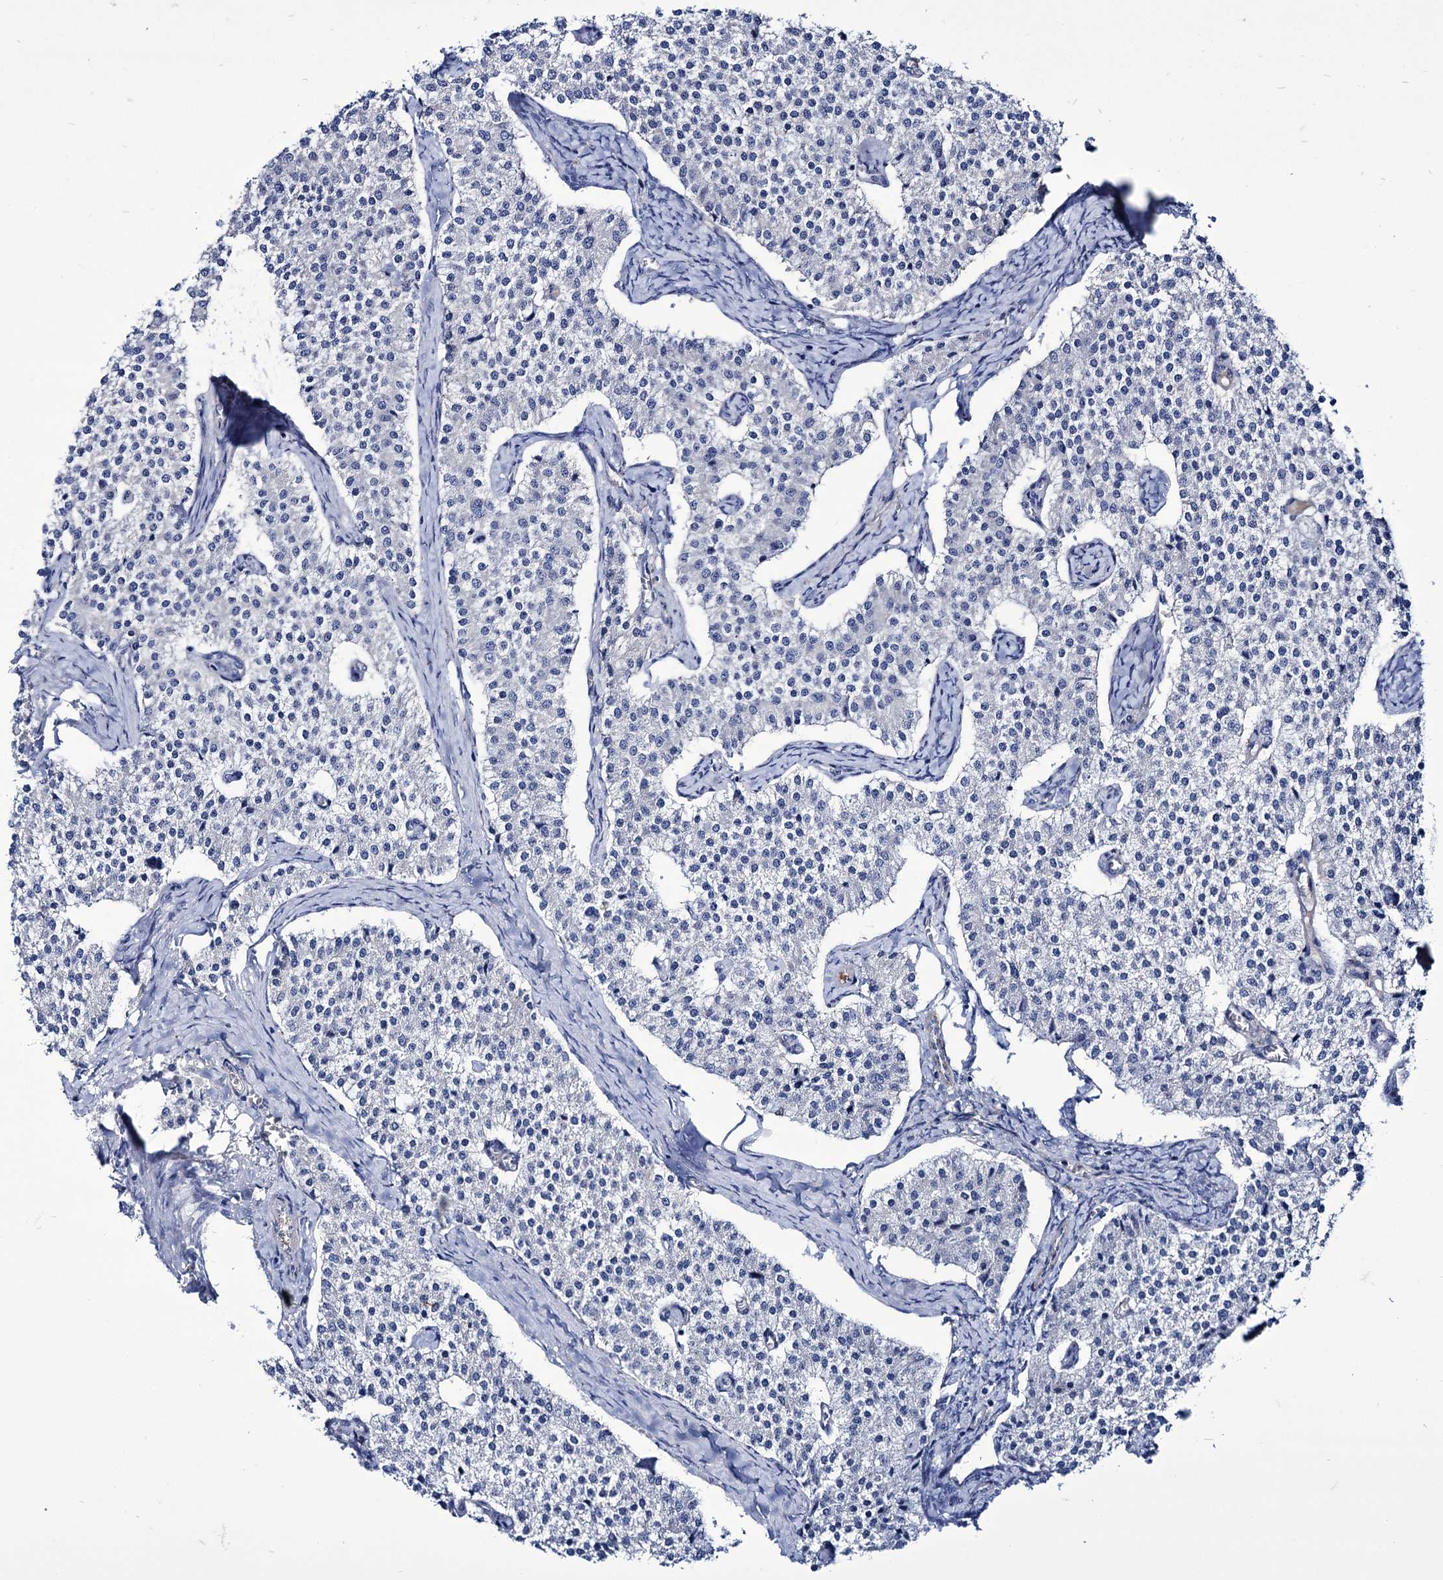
{"staining": {"intensity": "negative", "quantity": "none", "location": "none"}, "tissue": "carcinoid", "cell_type": "Tumor cells", "image_type": "cancer", "snomed": [{"axis": "morphology", "description": "Carcinoid, malignant, NOS"}, {"axis": "topography", "description": "Colon"}], "caption": "Tumor cells are negative for brown protein staining in carcinoid.", "gene": "AXL", "patient": {"sex": "female", "age": 52}}